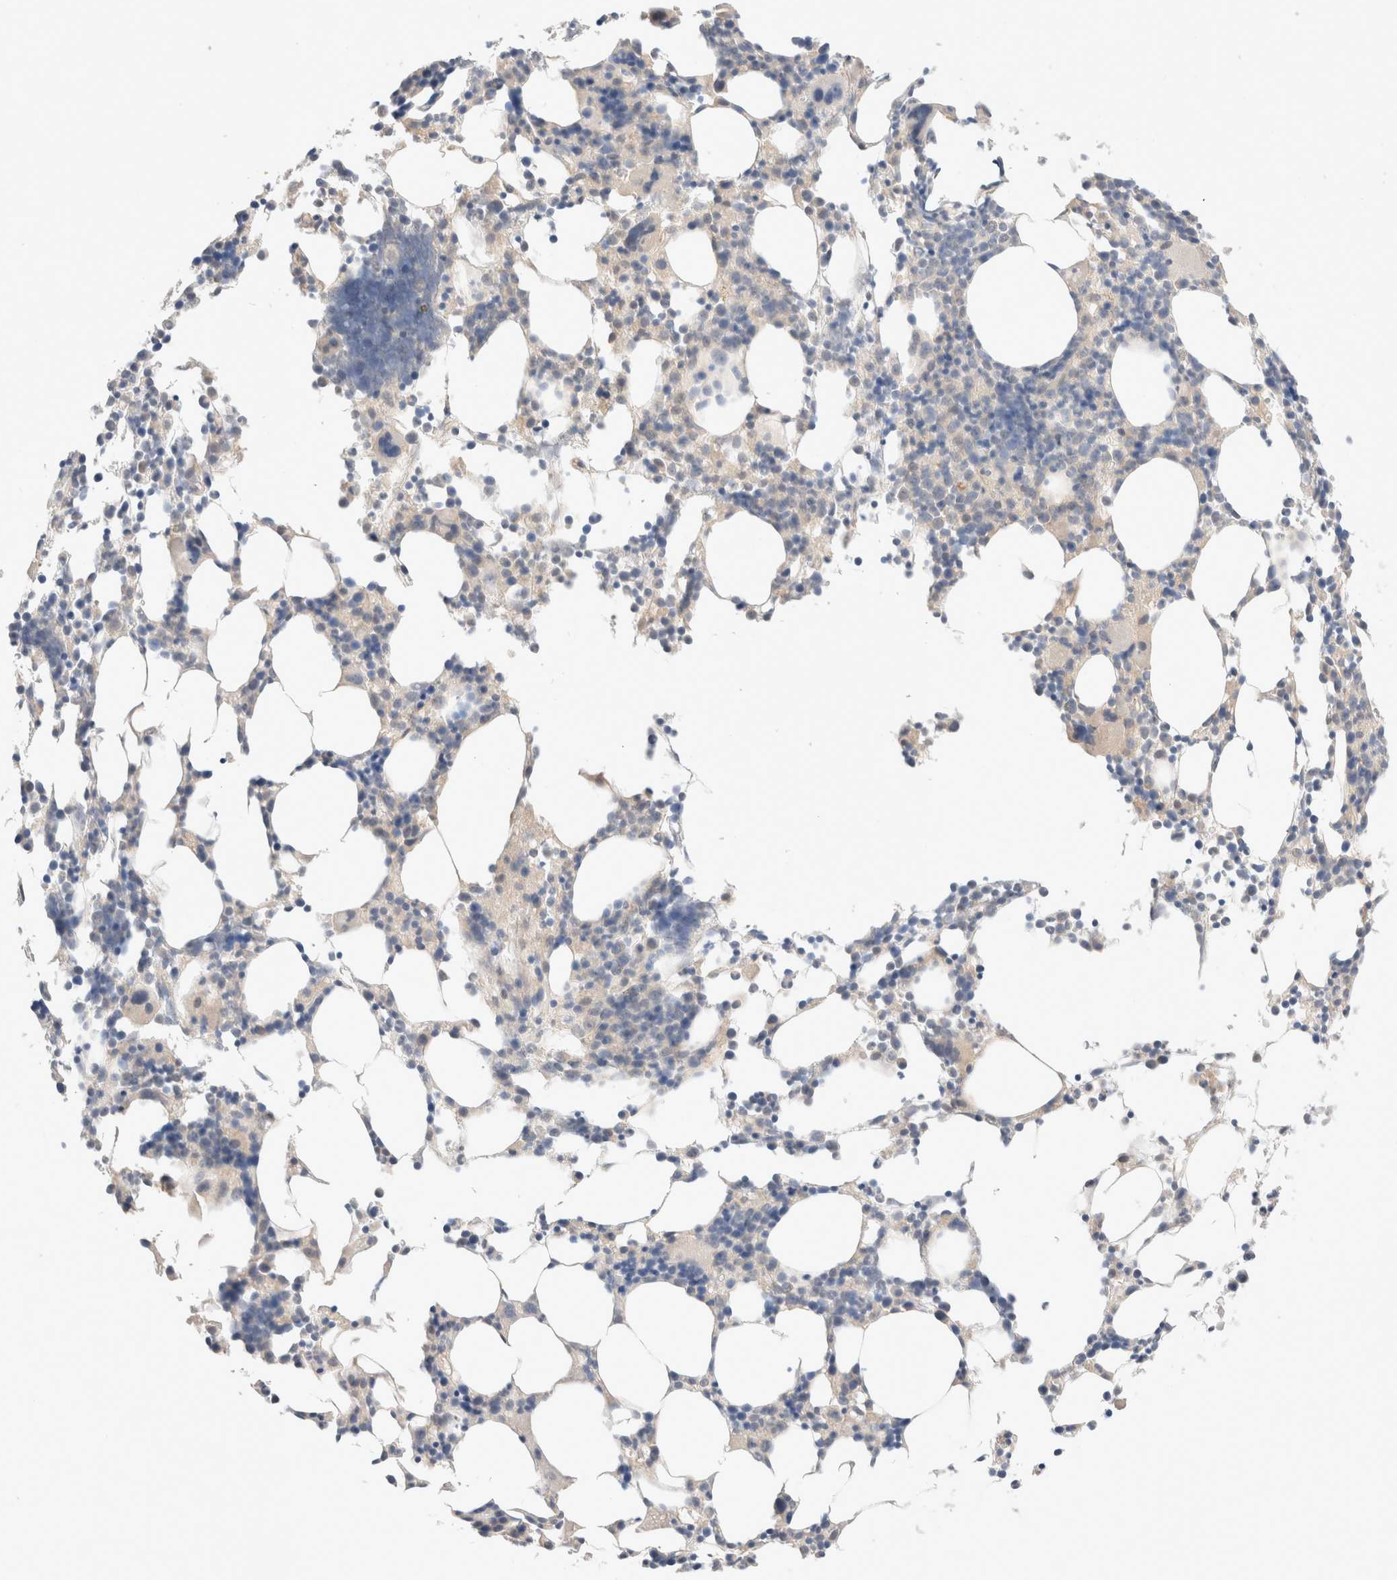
{"staining": {"intensity": "negative", "quantity": "none", "location": "none"}, "tissue": "bone marrow", "cell_type": "Hematopoietic cells", "image_type": "normal", "snomed": [{"axis": "morphology", "description": "Normal tissue, NOS"}, {"axis": "morphology", "description": "Inflammation, NOS"}, {"axis": "topography", "description": "Bone marrow"}], "caption": "A photomicrograph of bone marrow stained for a protein shows no brown staining in hematopoietic cells.", "gene": "SPATA20", "patient": {"sex": "male", "age": 55}}